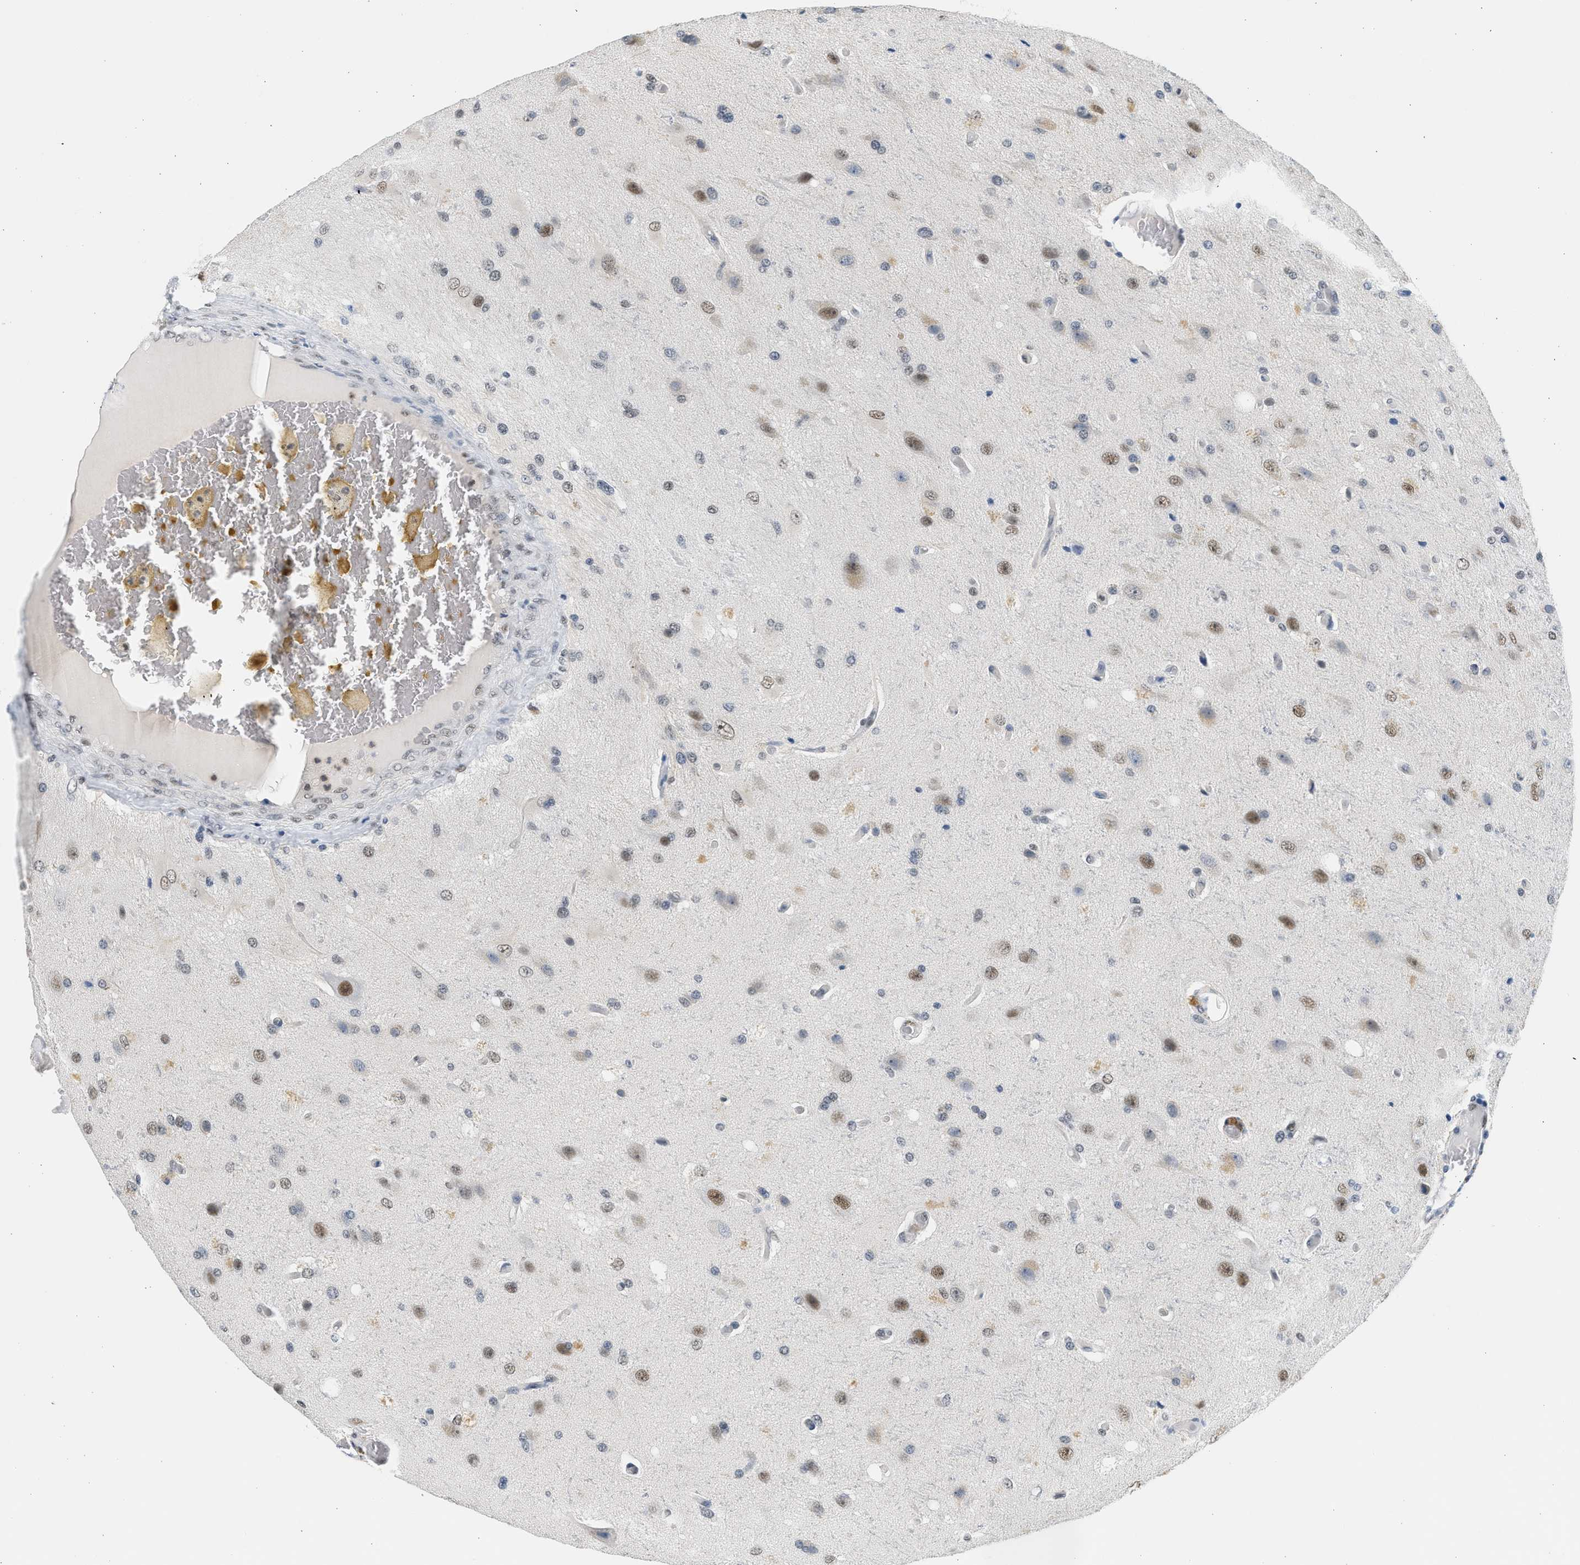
{"staining": {"intensity": "weak", "quantity": "<25%", "location": "nuclear"}, "tissue": "glioma", "cell_type": "Tumor cells", "image_type": "cancer", "snomed": [{"axis": "morphology", "description": "Normal tissue, NOS"}, {"axis": "morphology", "description": "Glioma, malignant, High grade"}, {"axis": "topography", "description": "Cerebral cortex"}], "caption": "Tumor cells show no significant protein expression in glioma.", "gene": "HIPK1", "patient": {"sex": "male", "age": 77}}